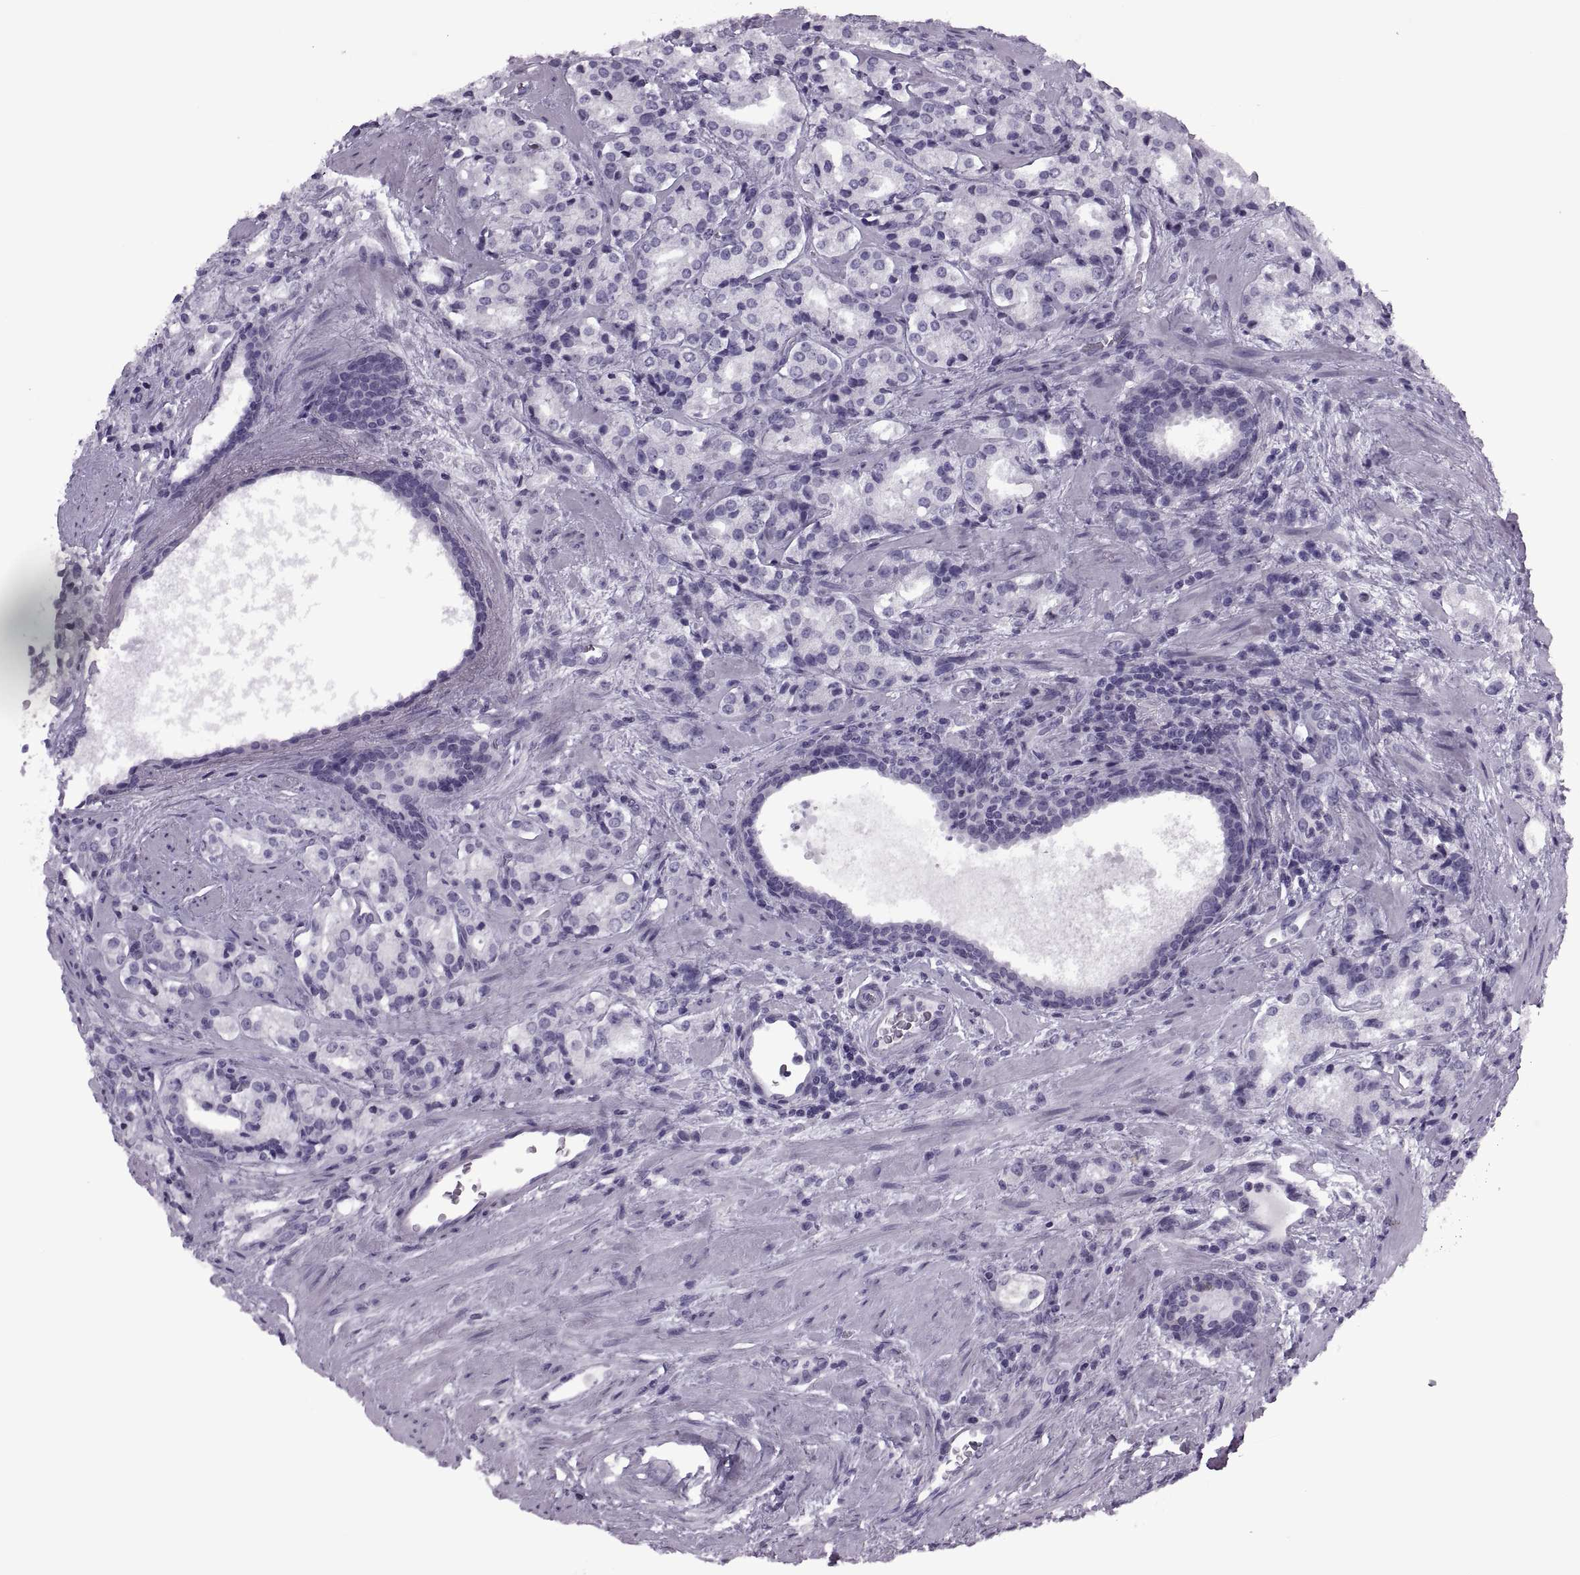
{"staining": {"intensity": "negative", "quantity": "none", "location": "none"}, "tissue": "prostate cancer", "cell_type": "Tumor cells", "image_type": "cancer", "snomed": [{"axis": "morphology", "description": "Adenocarcinoma, Low grade"}, {"axis": "topography", "description": "Prostate"}], "caption": "Human low-grade adenocarcinoma (prostate) stained for a protein using immunohistochemistry displays no positivity in tumor cells.", "gene": "FAM24A", "patient": {"sex": "male", "age": 56}}